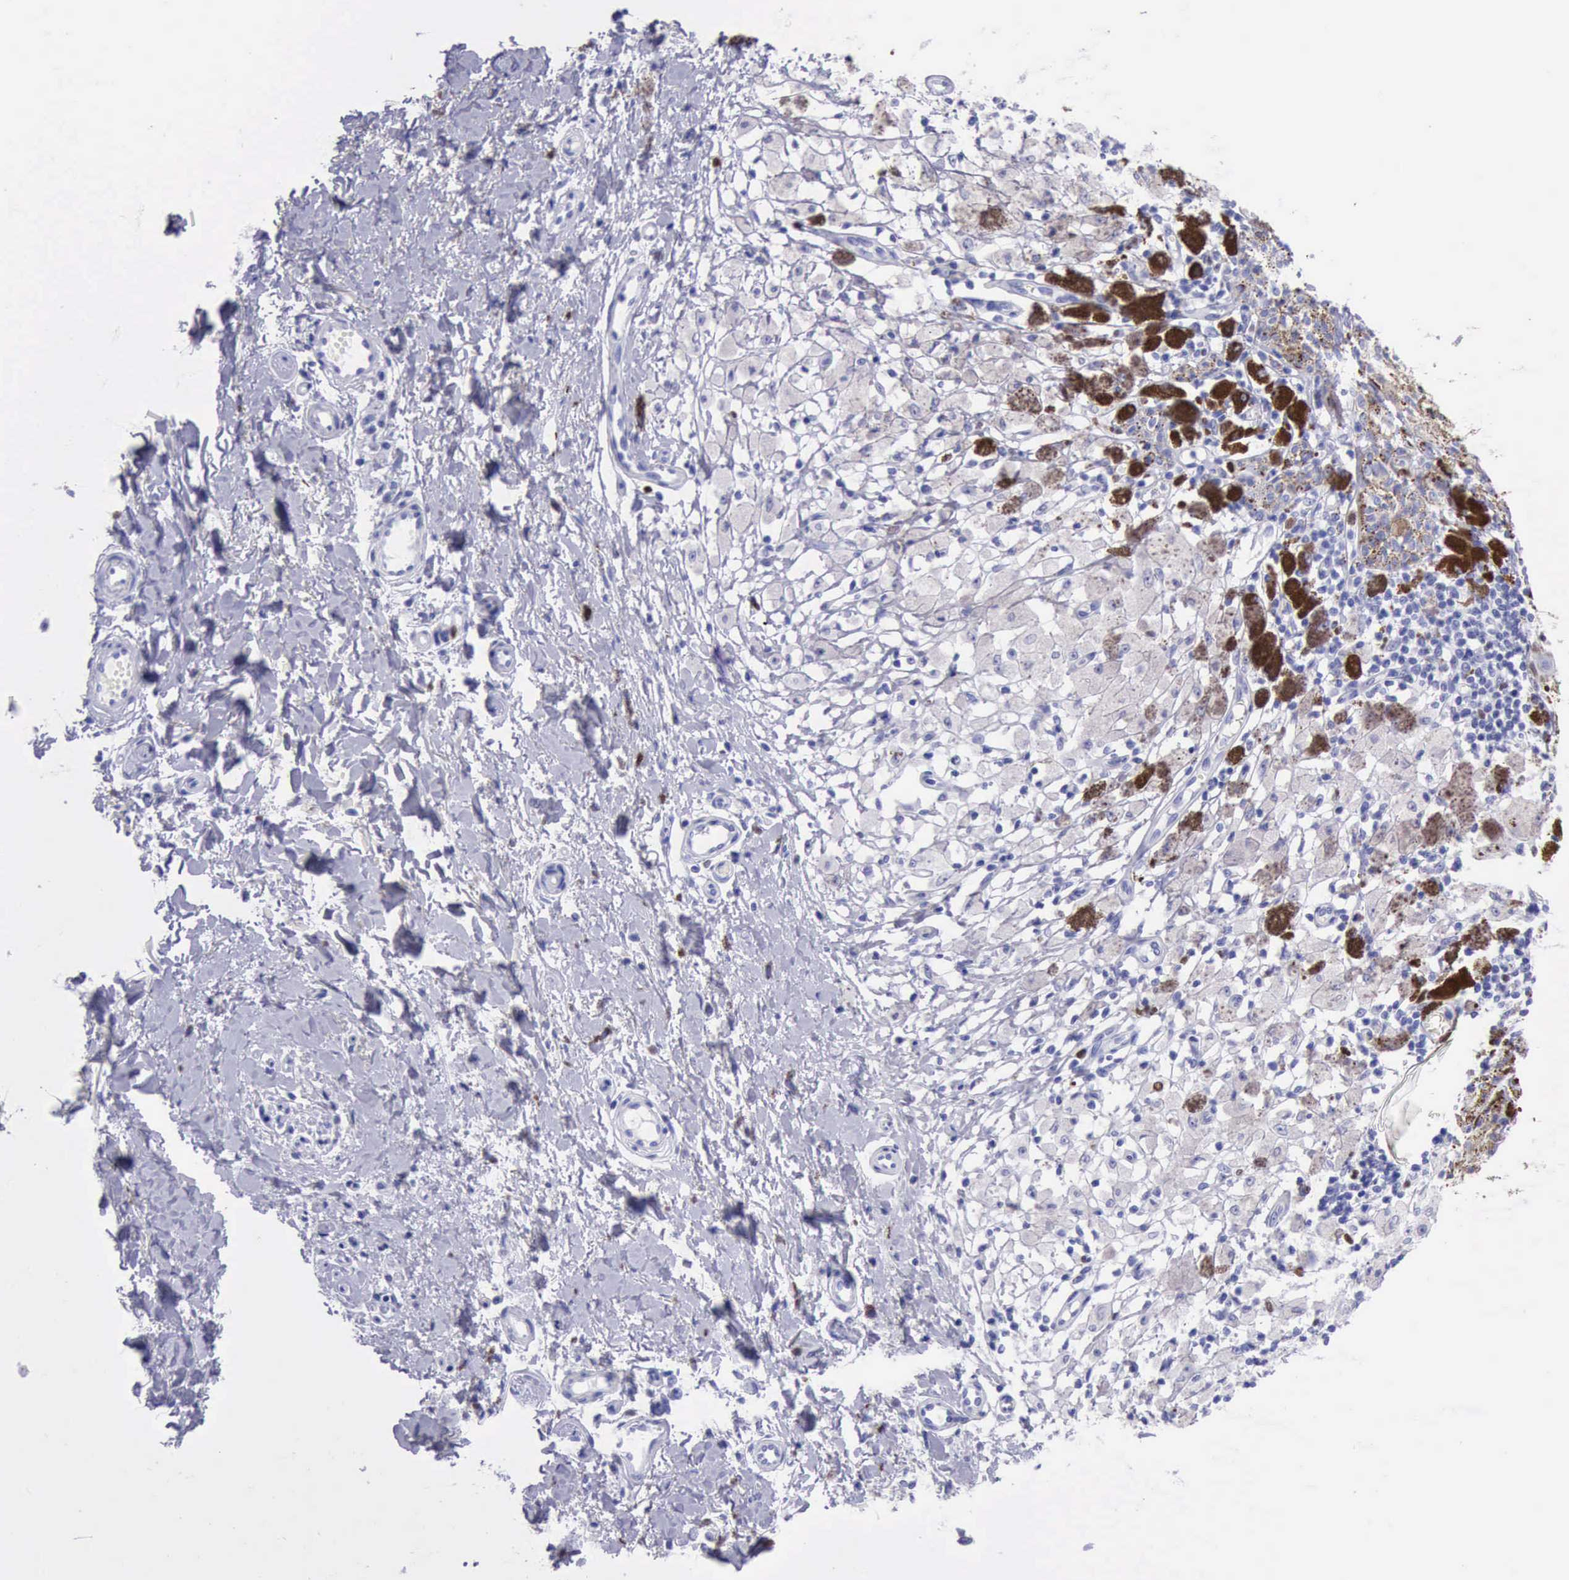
{"staining": {"intensity": "negative", "quantity": "none", "location": "none"}, "tissue": "melanoma", "cell_type": "Tumor cells", "image_type": "cancer", "snomed": [{"axis": "morphology", "description": "Malignant melanoma, NOS"}, {"axis": "topography", "description": "Skin"}], "caption": "Immunohistochemistry (IHC) of human melanoma exhibits no positivity in tumor cells.", "gene": "MCM2", "patient": {"sex": "male", "age": 88}}